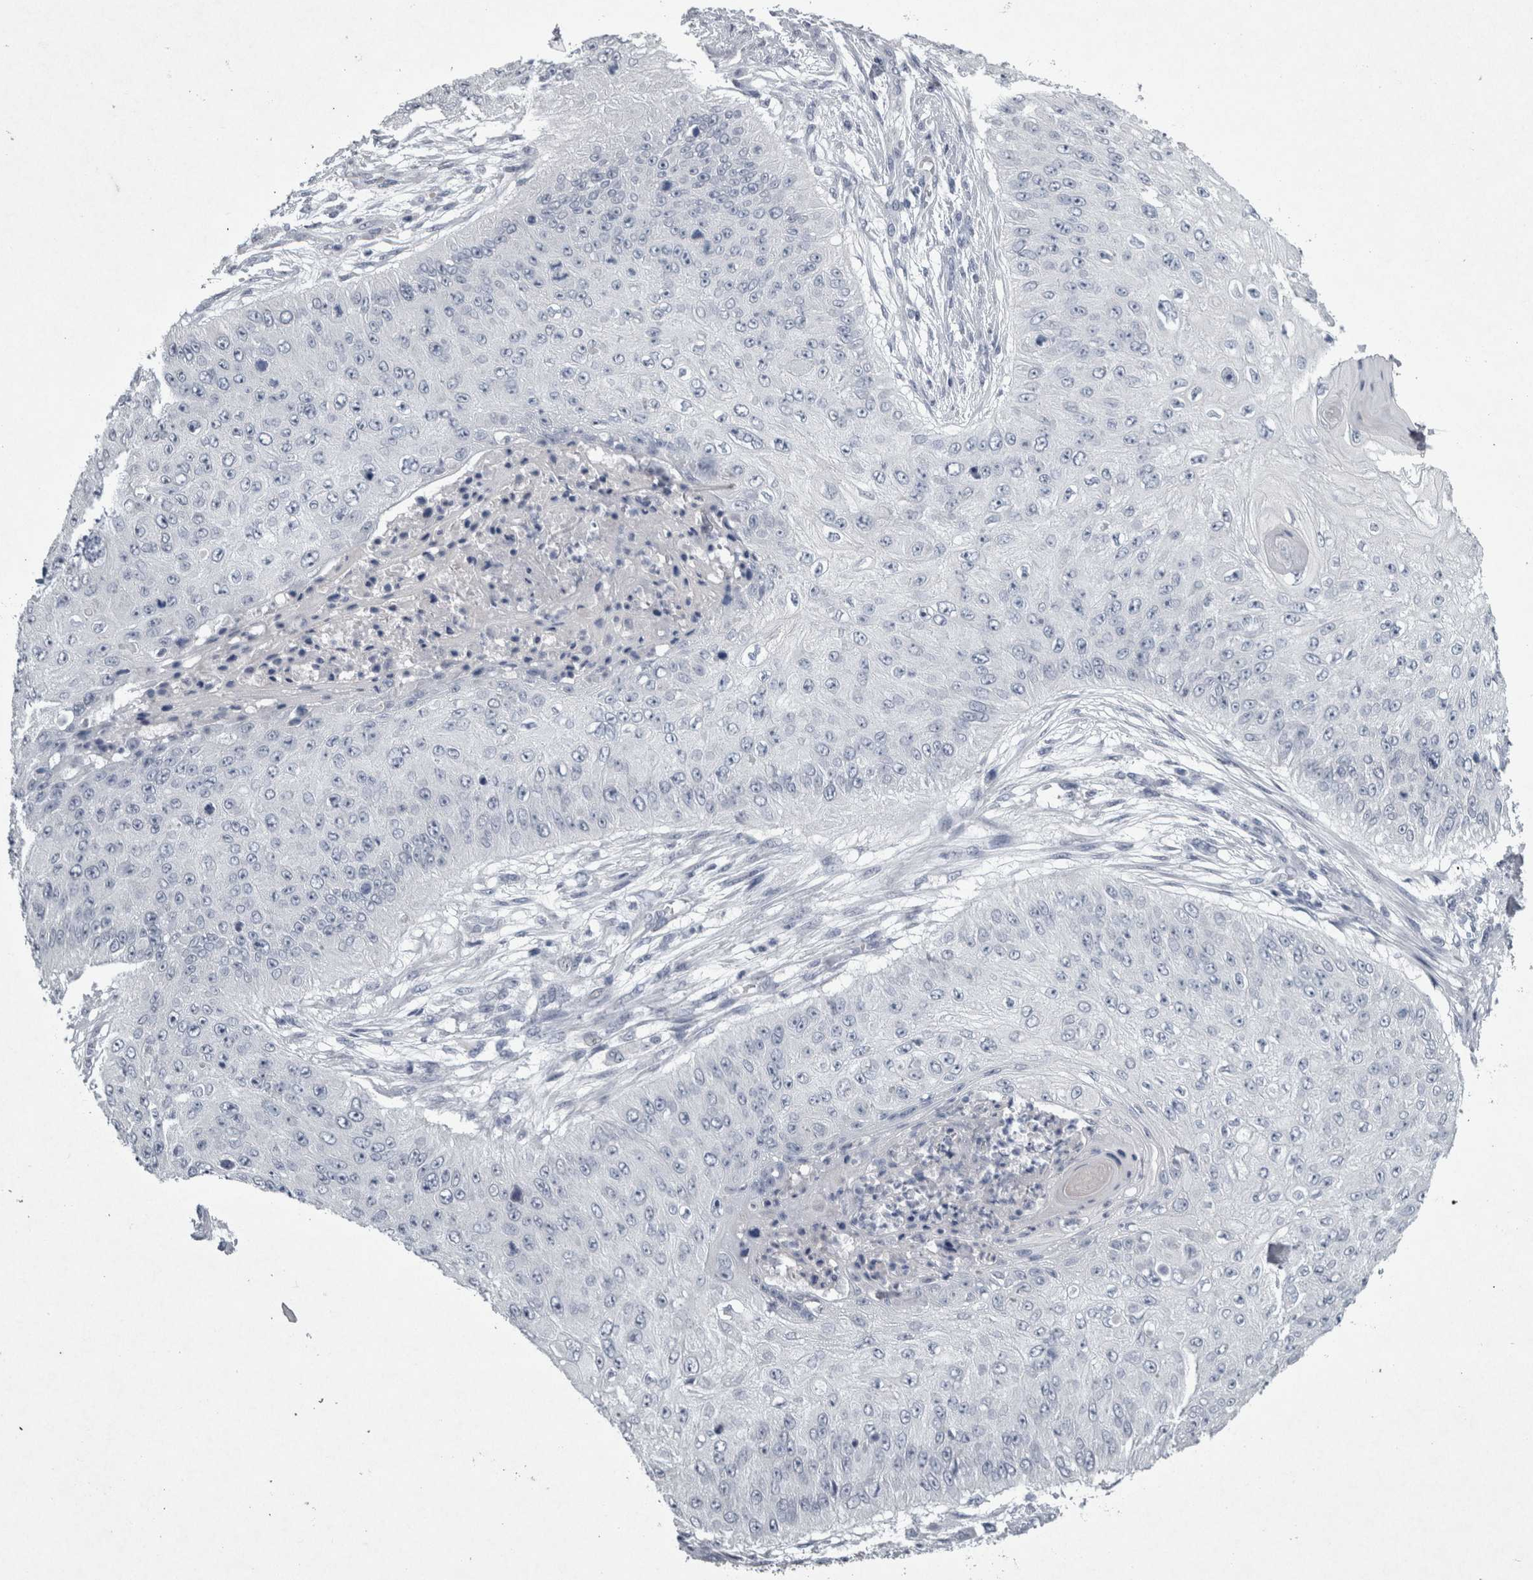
{"staining": {"intensity": "negative", "quantity": "none", "location": "none"}, "tissue": "skin cancer", "cell_type": "Tumor cells", "image_type": "cancer", "snomed": [{"axis": "morphology", "description": "Squamous cell carcinoma, NOS"}, {"axis": "topography", "description": "Skin"}], "caption": "The micrograph reveals no significant staining in tumor cells of skin cancer (squamous cell carcinoma).", "gene": "PDX1", "patient": {"sex": "female", "age": 80}}